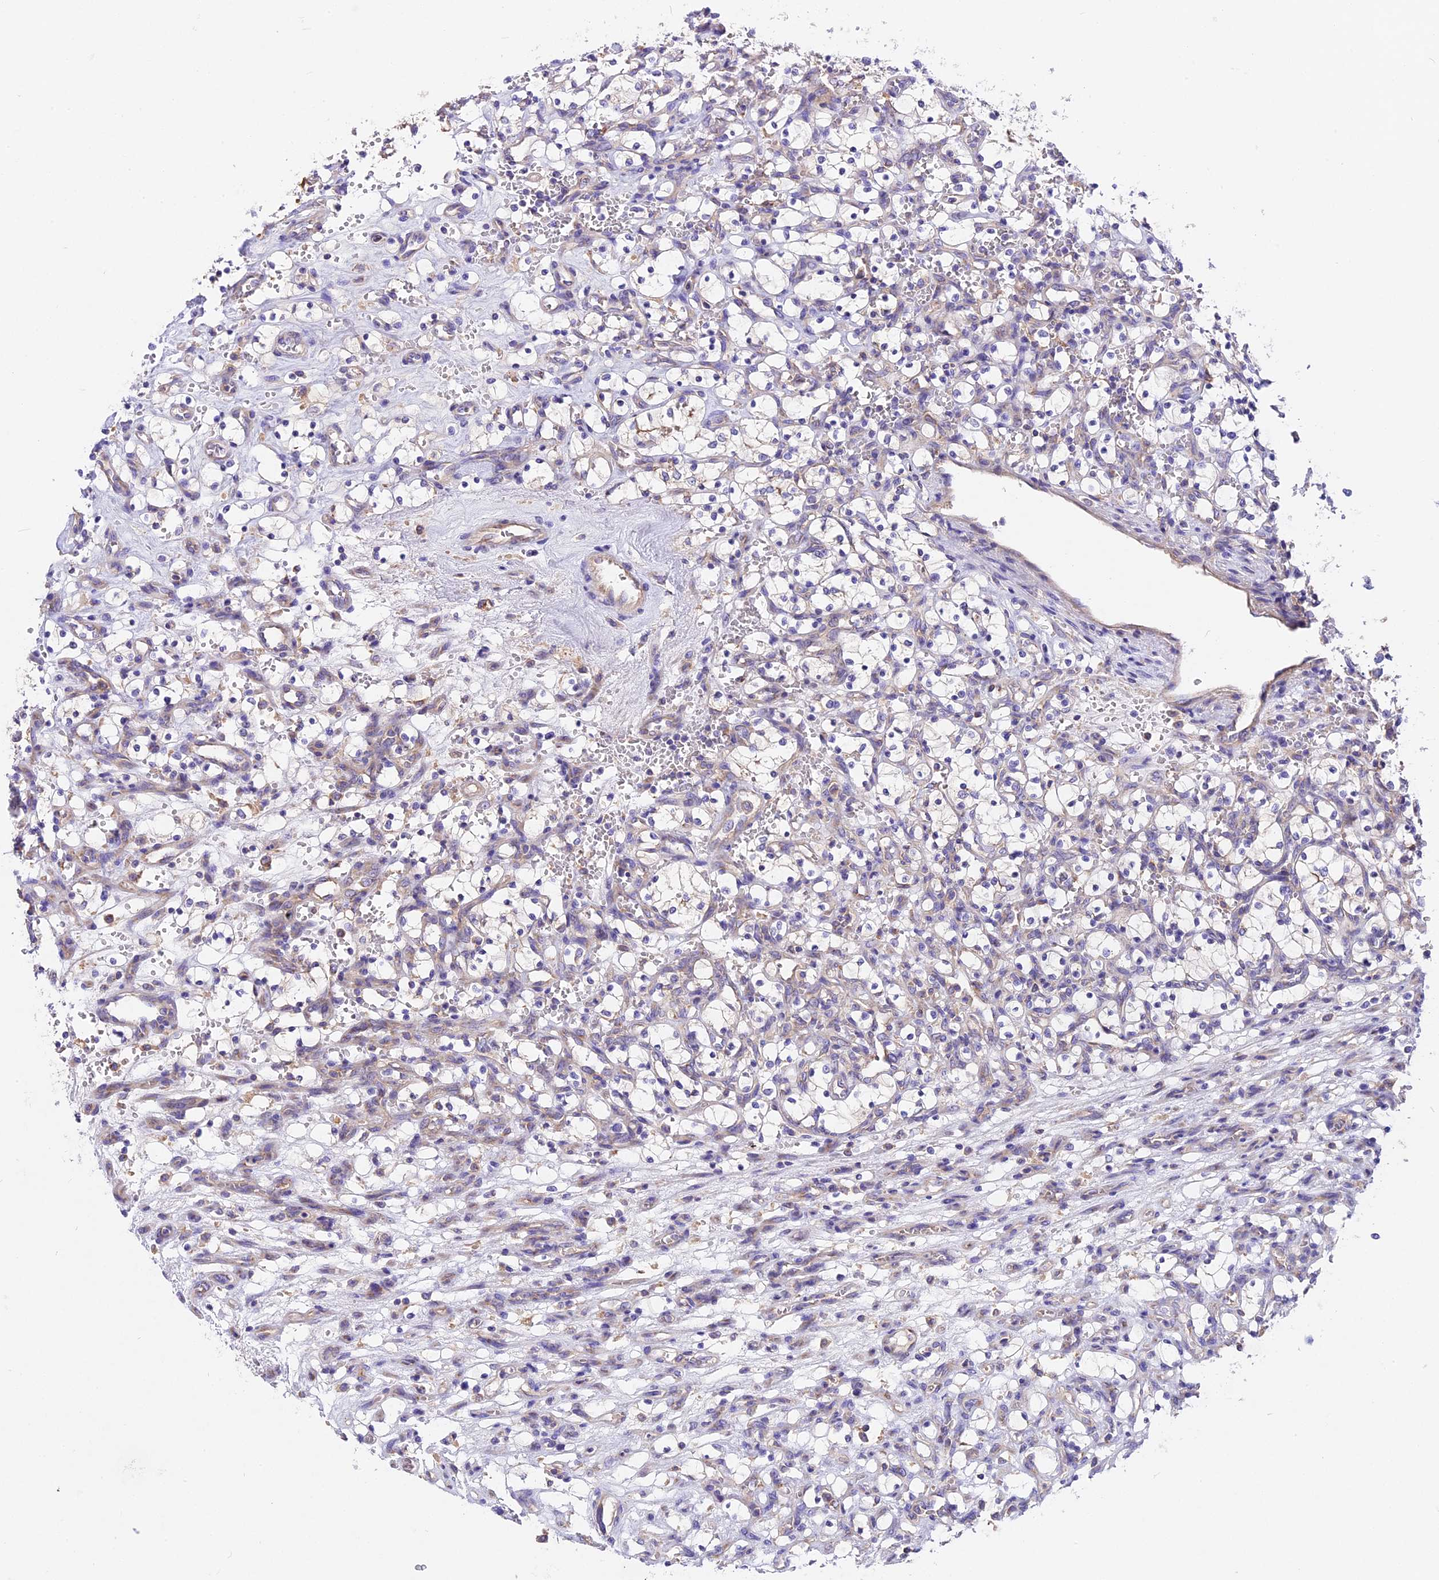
{"staining": {"intensity": "negative", "quantity": "none", "location": "none"}, "tissue": "renal cancer", "cell_type": "Tumor cells", "image_type": "cancer", "snomed": [{"axis": "morphology", "description": "Adenocarcinoma, NOS"}, {"axis": "topography", "description": "Kidney"}], "caption": "Immunohistochemistry (IHC) photomicrograph of neoplastic tissue: adenocarcinoma (renal) stained with DAB demonstrates no significant protein expression in tumor cells.", "gene": "PEMT", "patient": {"sex": "female", "age": 69}}